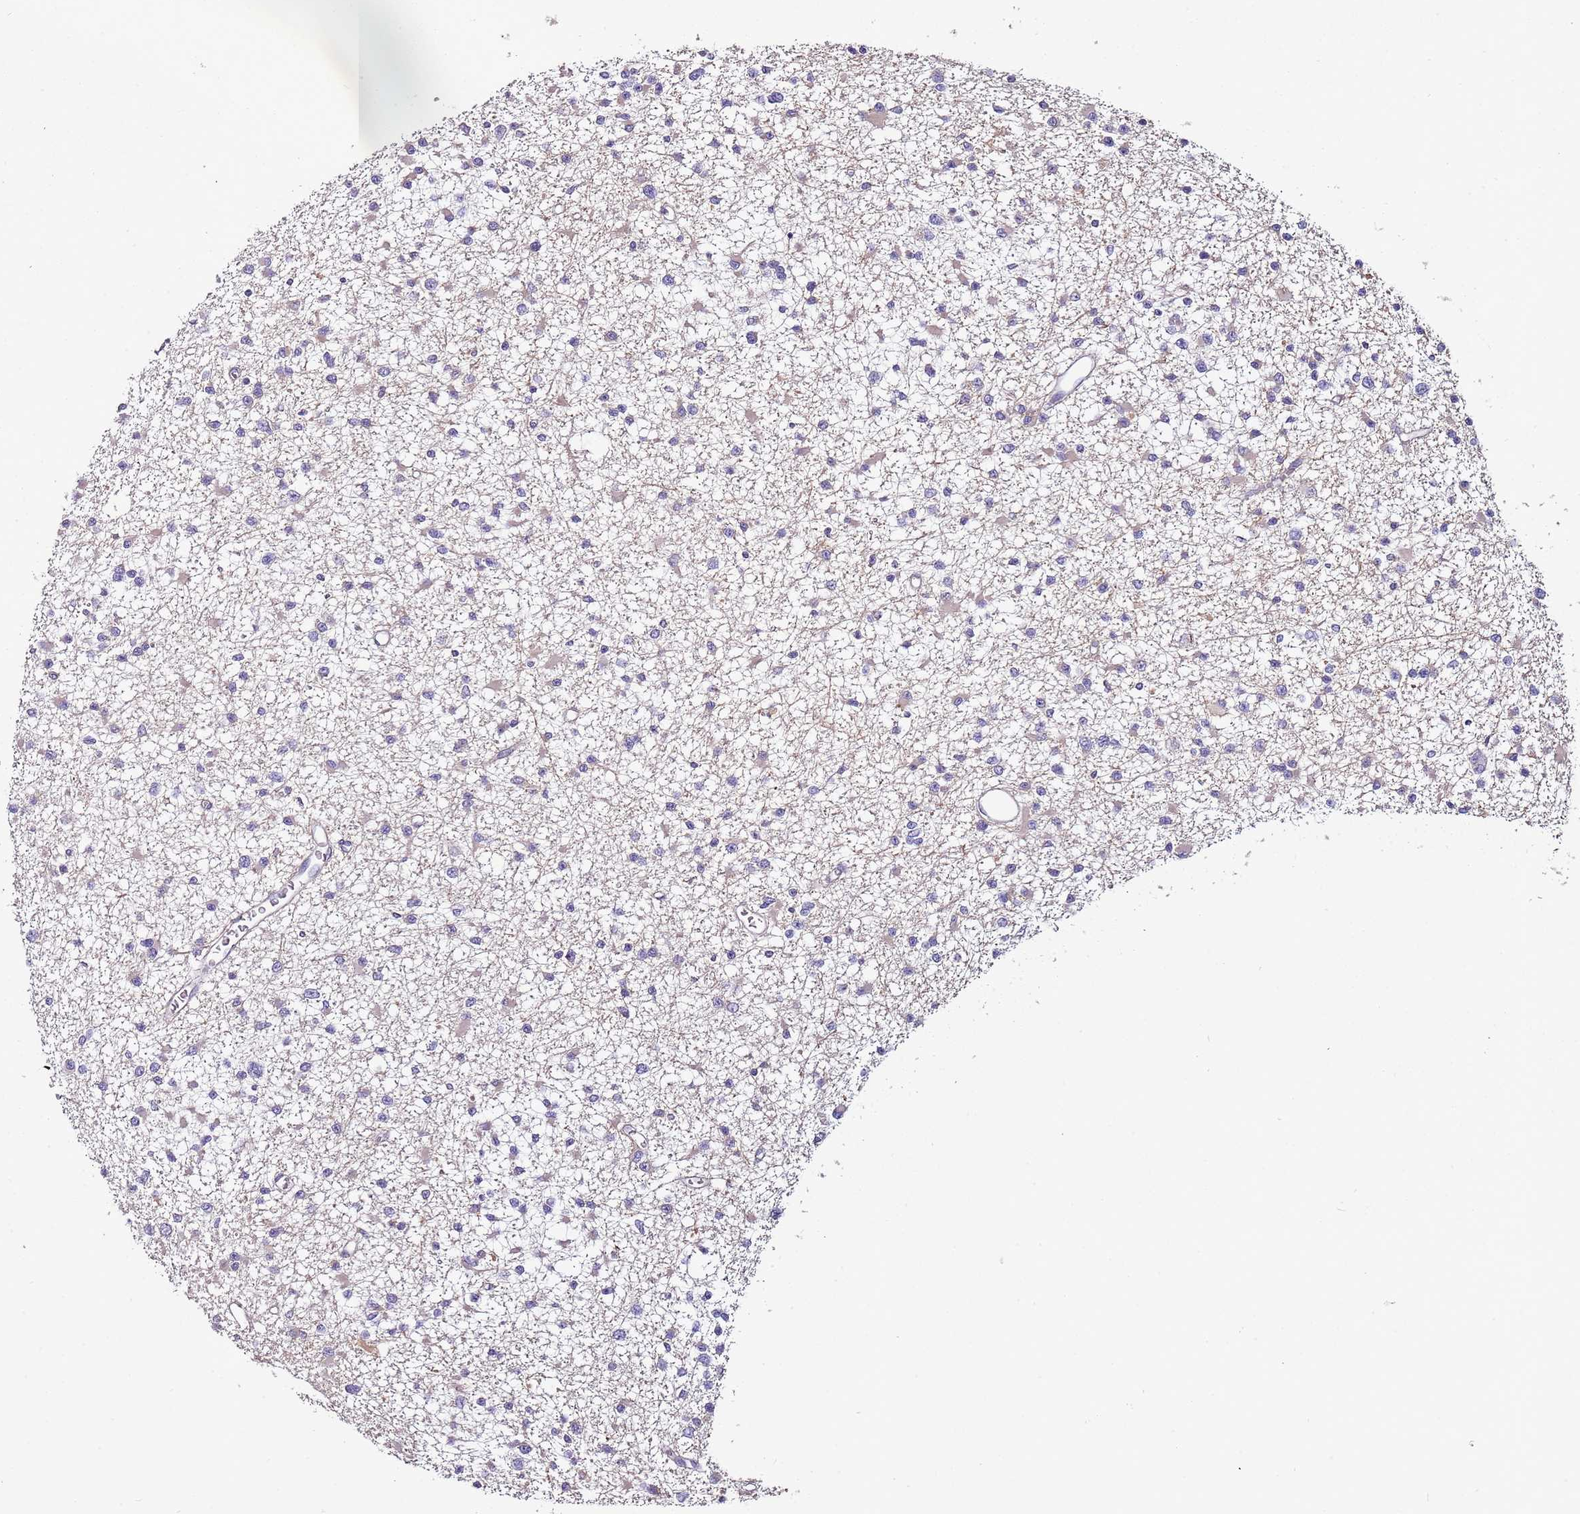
{"staining": {"intensity": "negative", "quantity": "none", "location": "none"}, "tissue": "glioma", "cell_type": "Tumor cells", "image_type": "cancer", "snomed": [{"axis": "morphology", "description": "Glioma, malignant, Low grade"}, {"axis": "topography", "description": "Brain"}], "caption": "IHC histopathology image of human malignant low-grade glioma stained for a protein (brown), which reveals no positivity in tumor cells.", "gene": "IGIP", "patient": {"sex": "female", "age": 22}}